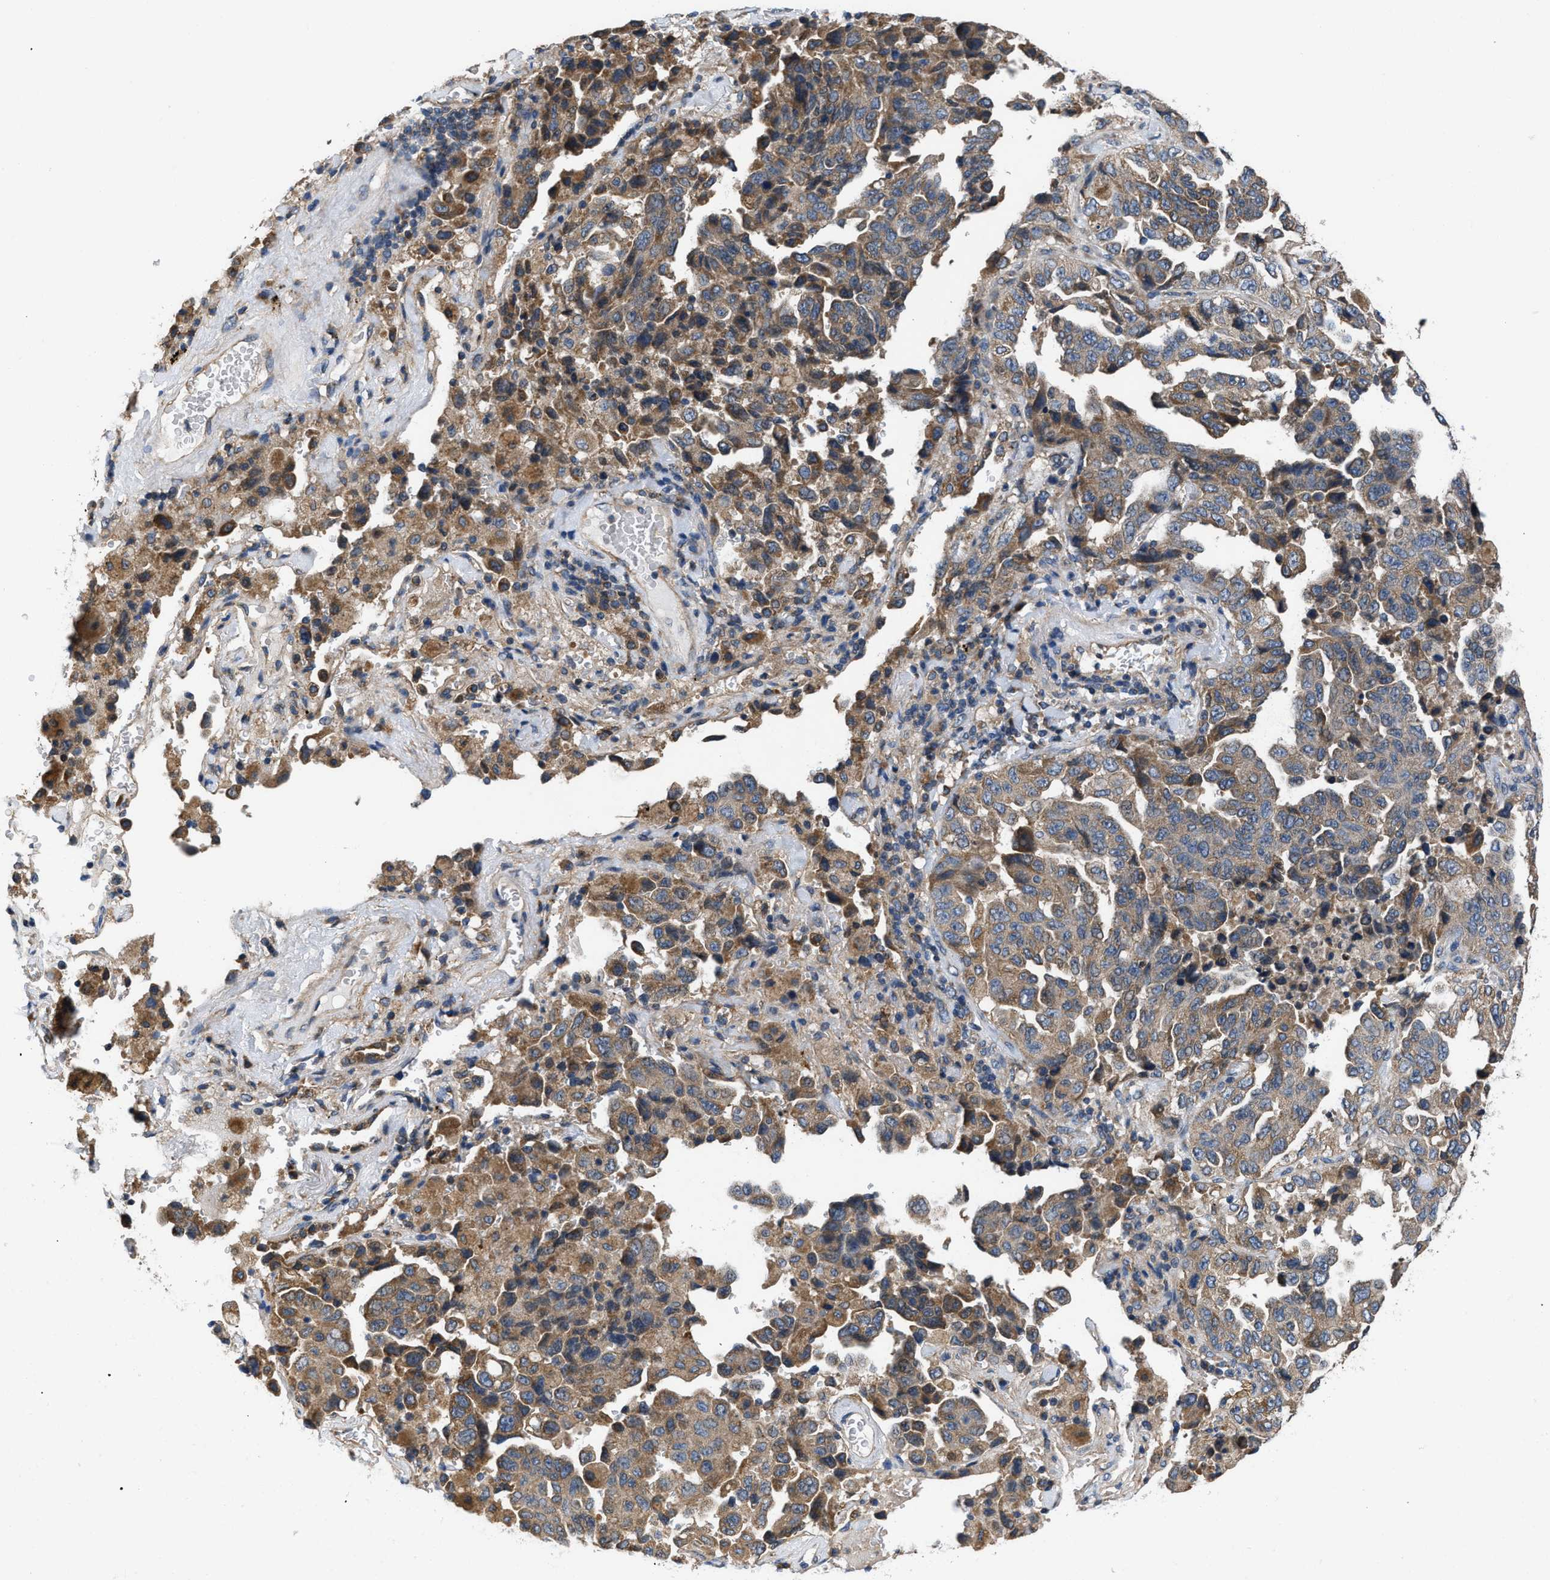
{"staining": {"intensity": "moderate", "quantity": ">75%", "location": "cytoplasmic/membranous"}, "tissue": "lung cancer", "cell_type": "Tumor cells", "image_type": "cancer", "snomed": [{"axis": "morphology", "description": "Adenocarcinoma, NOS"}, {"axis": "topography", "description": "Lung"}], "caption": "An IHC micrograph of neoplastic tissue is shown. Protein staining in brown shows moderate cytoplasmic/membranous positivity in lung cancer (adenocarcinoma) within tumor cells.", "gene": "CEP128", "patient": {"sex": "female", "age": 51}}